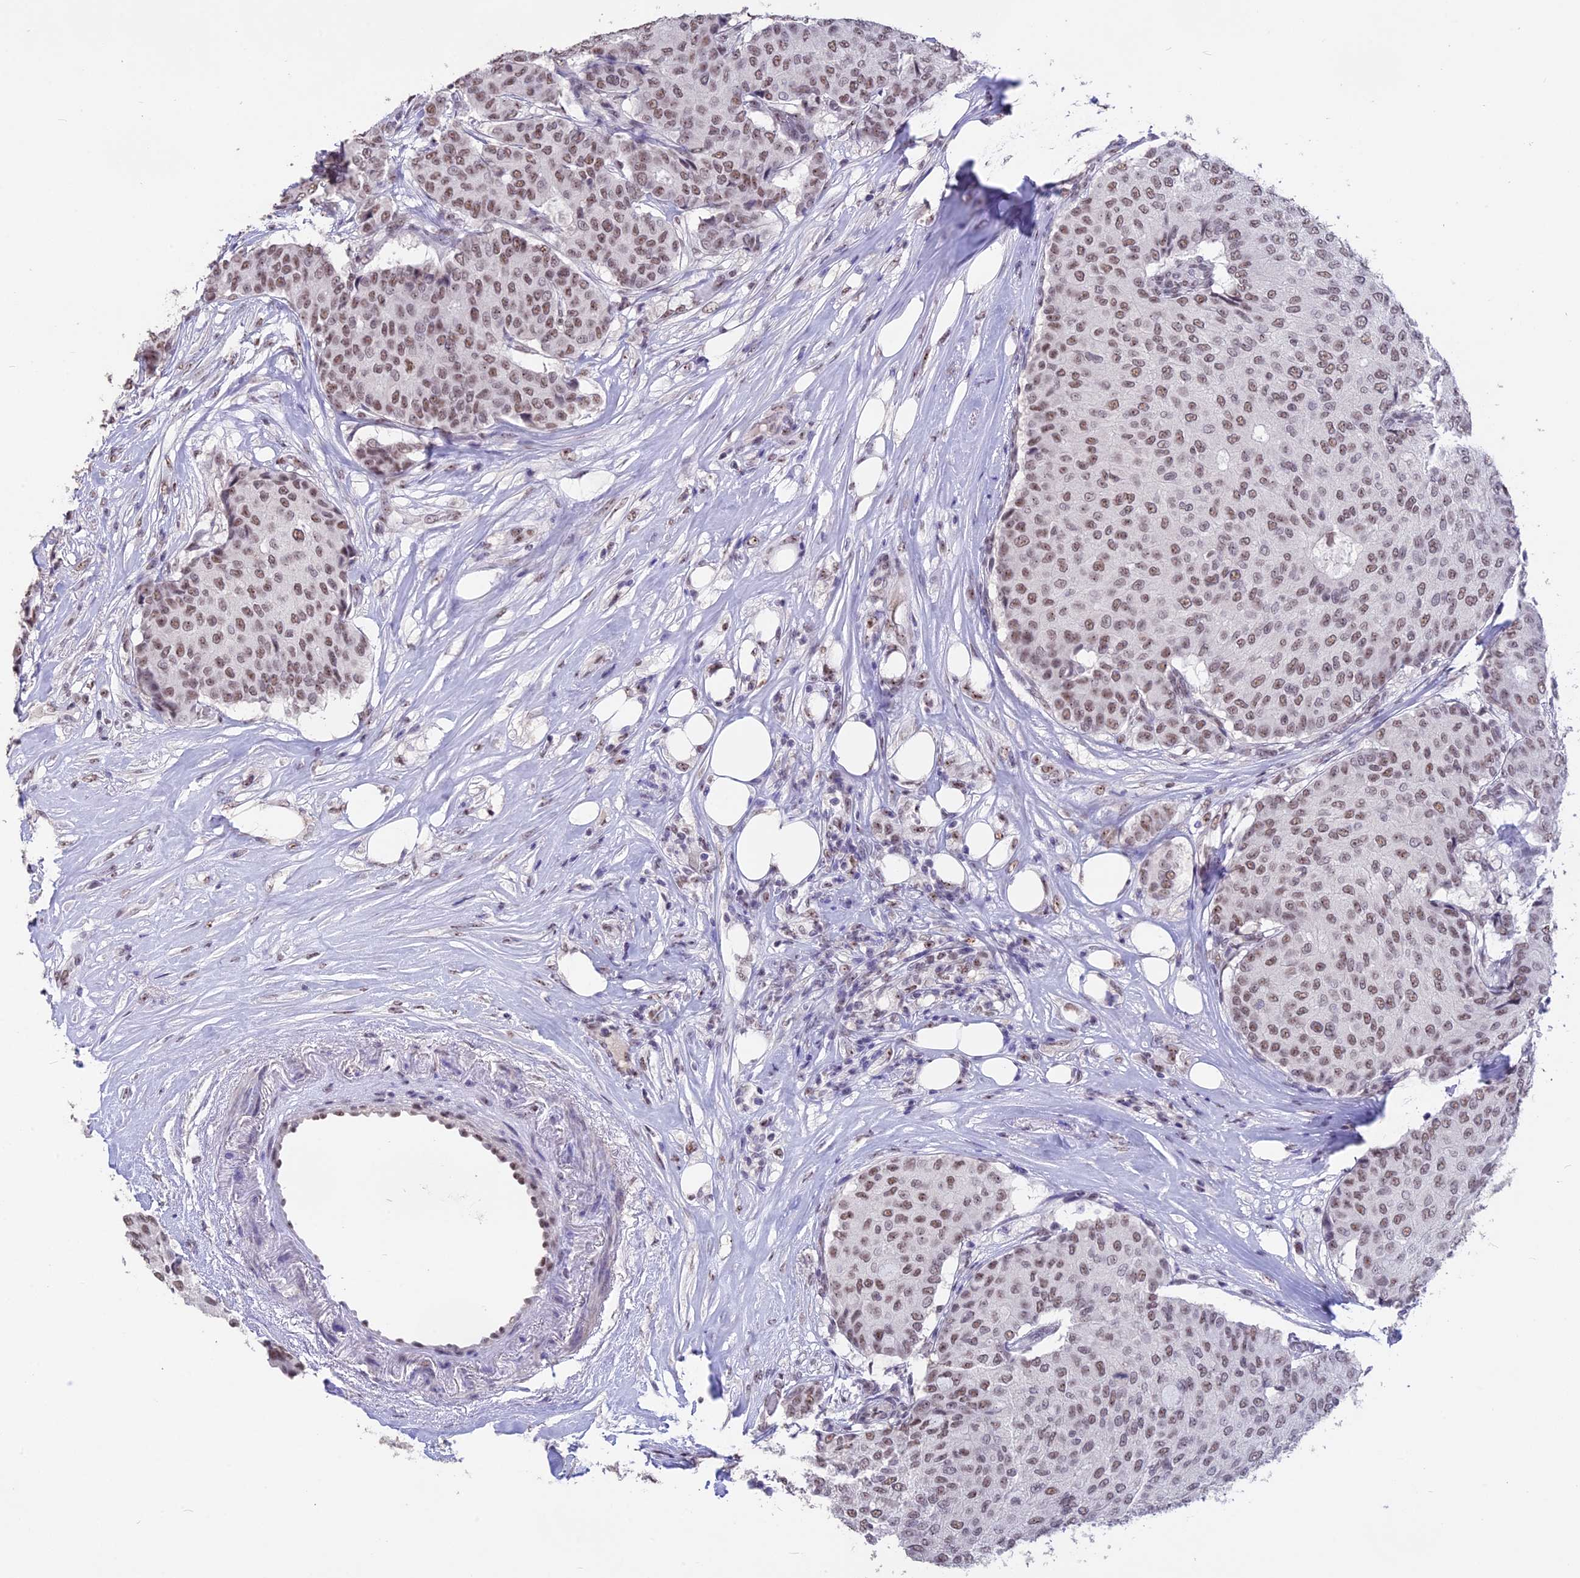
{"staining": {"intensity": "moderate", "quantity": ">75%", "location": "nuclear"}, "tissue": "breast cancer", "cell_type": "Tumor cells", "image_type": "cancer", "snomed": [{"axis": "morphology", "description": "Duct carcinoma"}, {"axis": "topography", "description": "Breast"}], "caption": "There is medium levels of moderate nuclear staining in tumor cells of breast intraductal carcinoma, as demonstrated by immunohistochemical staining (brown color).", "gene": "SETD2", "patient": {"sex": "female", "age": 75}}